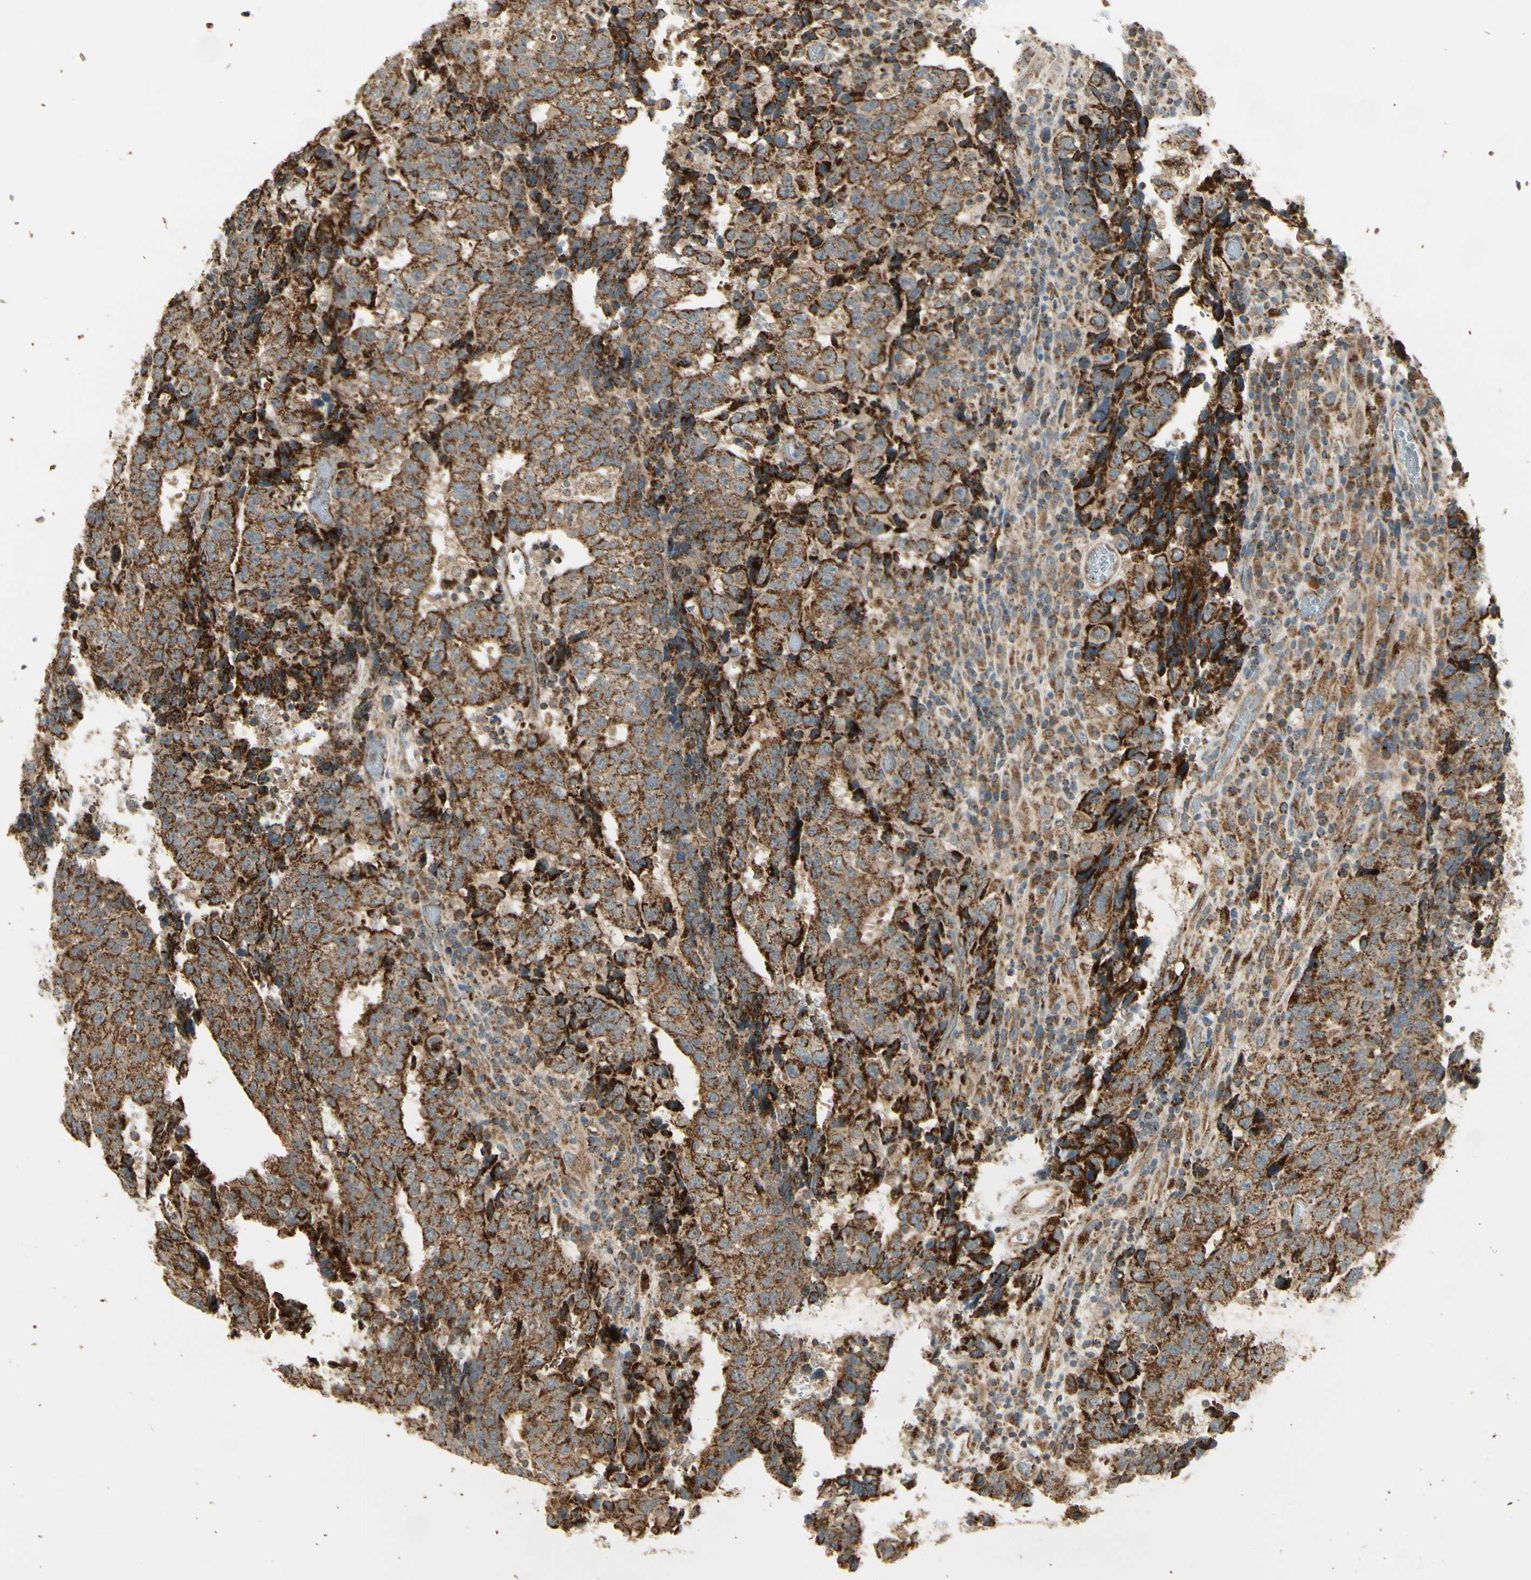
{"staining": {"intensity": "strong", "quantity": ">75%", "location": "cytoplasmic/membranous"}, "tissue": "testis cancer", "cell_type": "Tumor cells", "image_type": "cancer", "snomed": [{"axis": "morphology", "description": "Necrosis, NOS"}, {"axis": "morphology", "description": "Carcinoma, Embryonal, NOS"}, {"axis": "topography", "description": "Testis"}], "caption": "This is an image of immunohistochemistry staining of testis embryonal carcinoma, which shows strong expression in the cytoplasmic/membranous of tumor cells.", "gene": "EPHB3", "patient": {"sex": "male", "age": 19}}